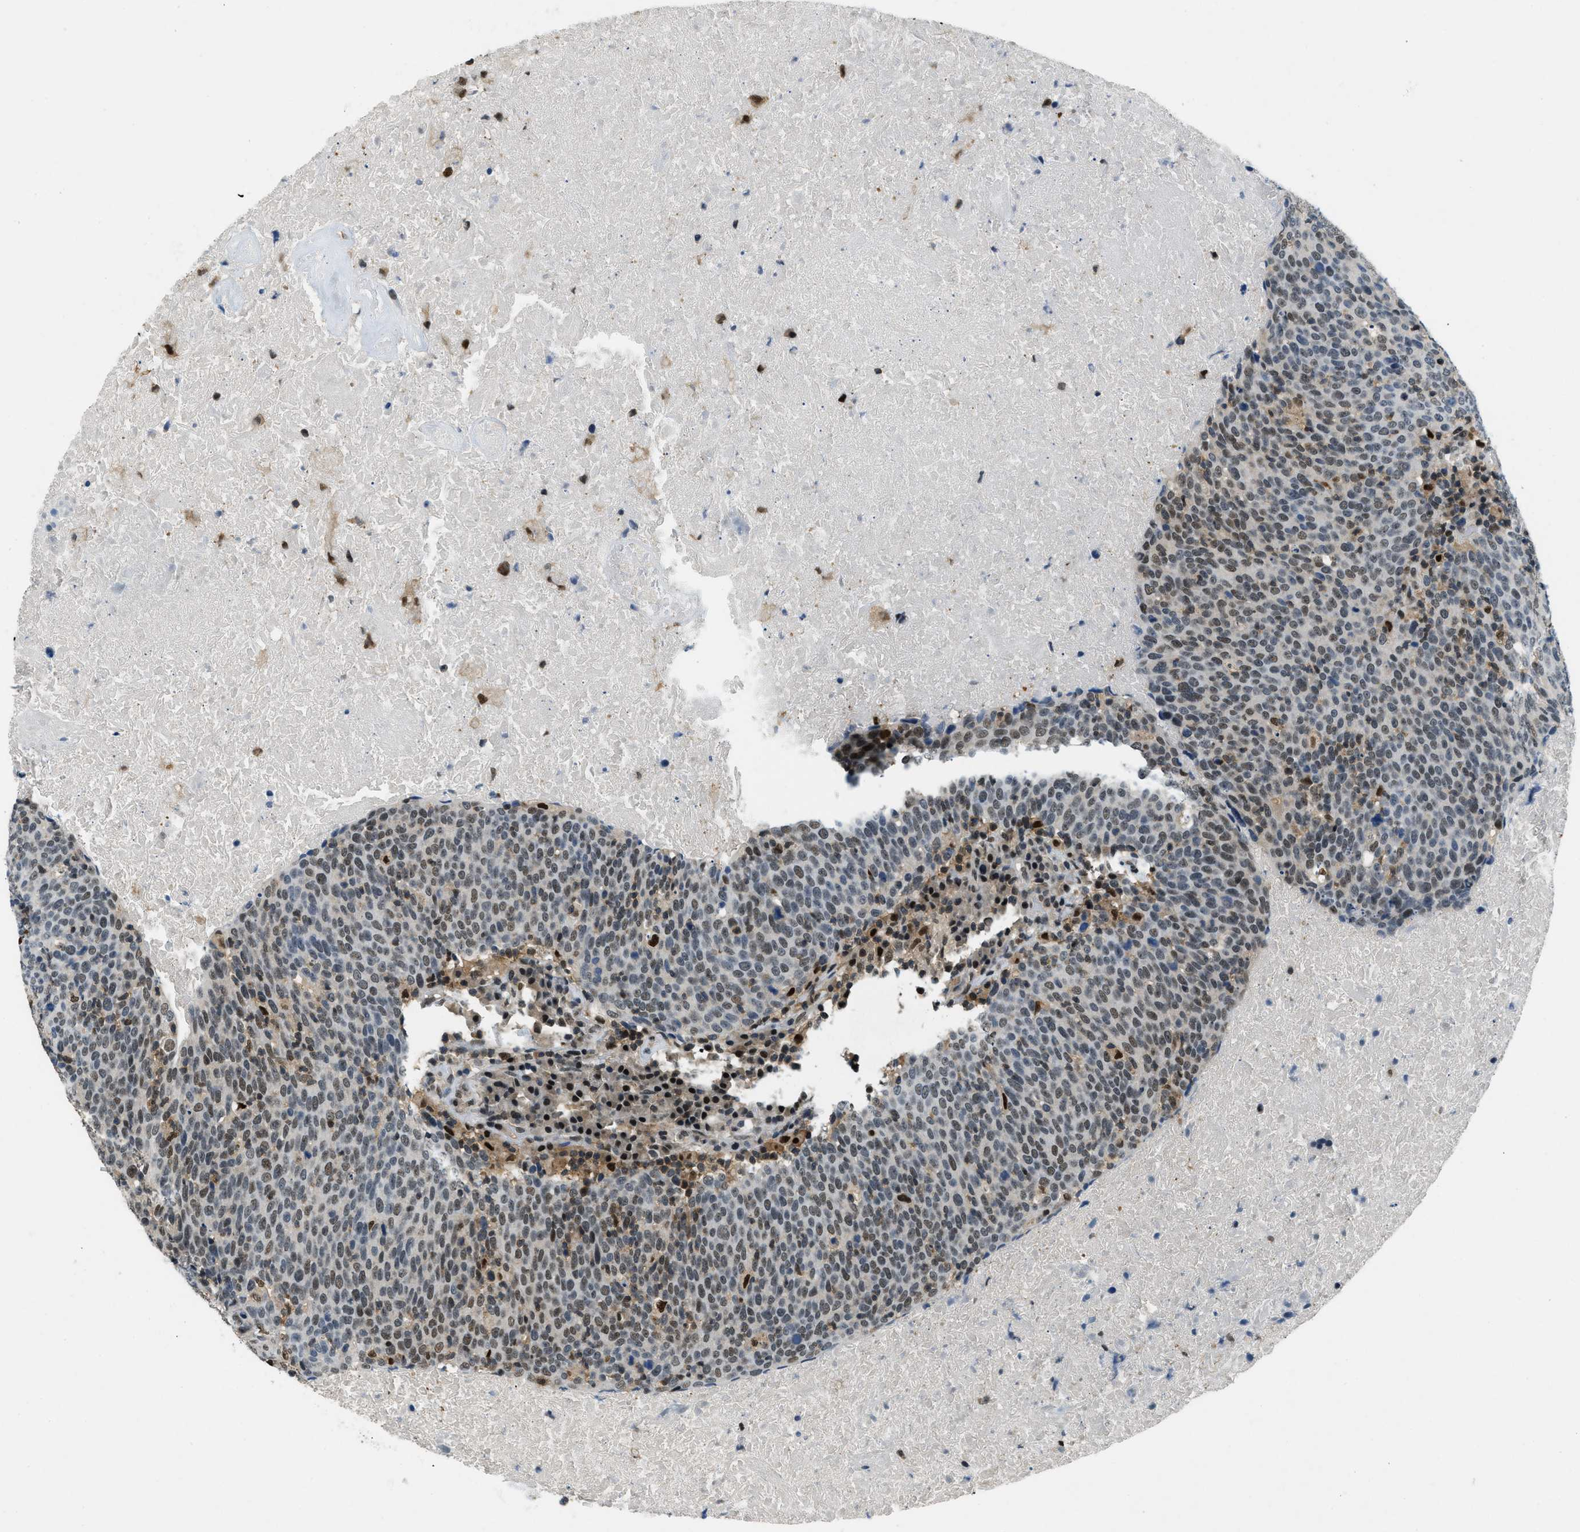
{"staining": {"intensity": "moderate", "quantity": ">75%", "location": "nuclear"}, "tissue": "head and neck cancer", "cell_type": "Tumor cells", "image_type": "cancer", "snomed": [{"axis": "morphology", "description": "Squamous cell carcinoma, NOS"}, {"axis": "morphology", "description": "Squamous cell carcinoma, metastatic, NOS"}, {"axis": "topography", "description": "Lymph node"}, {"axis": "topography", "description": "Head-Neck"}], "caption": "Head and neck cancer (squamous cell carcinoma) tissue exhibits moderate nuclear positivity in about >75% of tumor cells, visualized by immunohistochemistry.", "gene": "OGFR", "patient": {"sex": "male", "age": 62}}